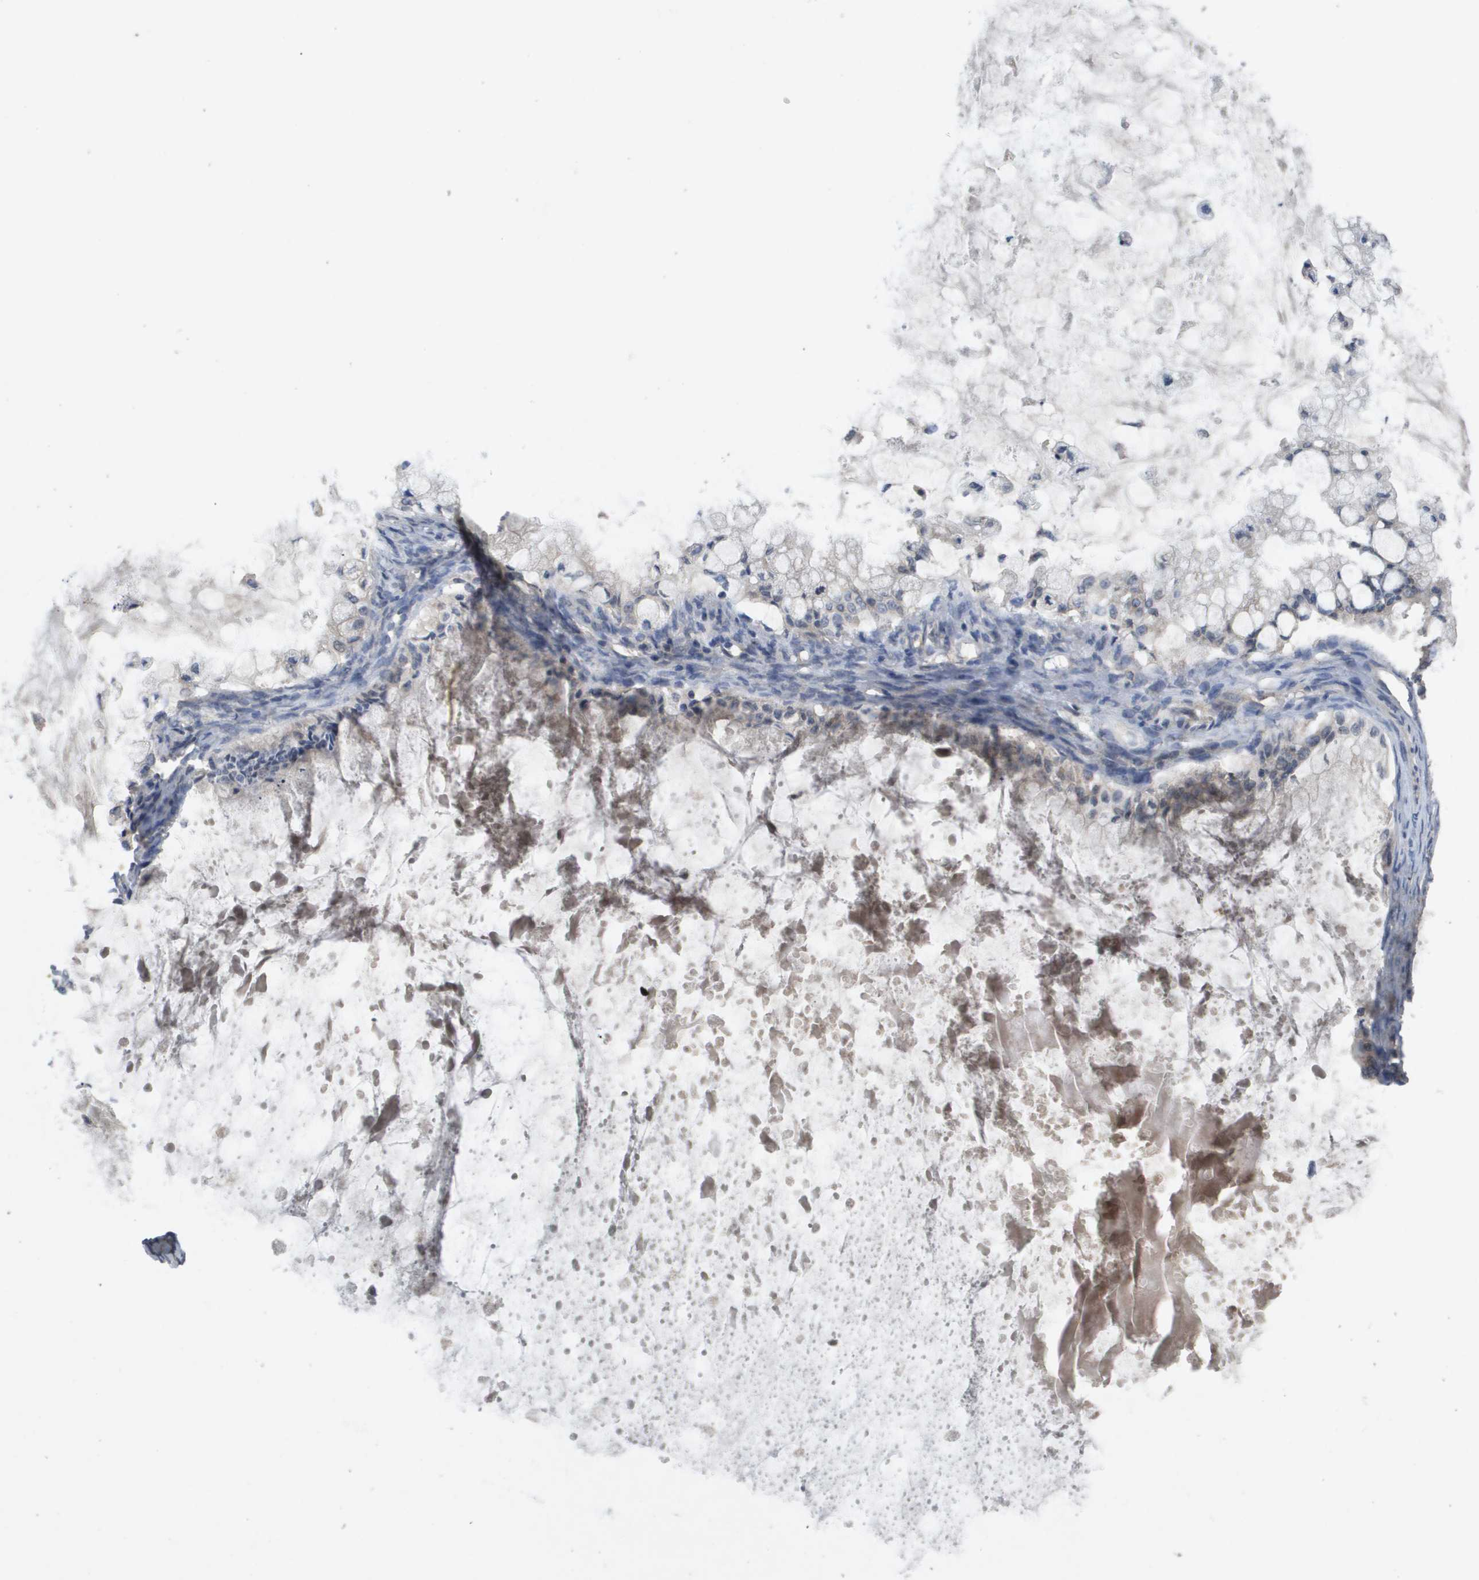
{"staining": {"intensity": "negative", "quantity": "none", "location": "none"}, "tissue": "ovarian cancer", "cell_type": "Tumor cells", "image_type": "cancer", "snomed": [{"axis": "morphology", "description": "Cystadenocarcinoma, mucinous, NOS"}, {"axis": "topography", "description": "Ovary"}], "caption": "High power microscopy image of an immunohistochemistry micrograph of ovarian cancer (mucinous cystadenocarcinoma), revealing no significant expression in tumor cells.", "gene": "PROC", "patient": {"sex": "female", "age": 57}}